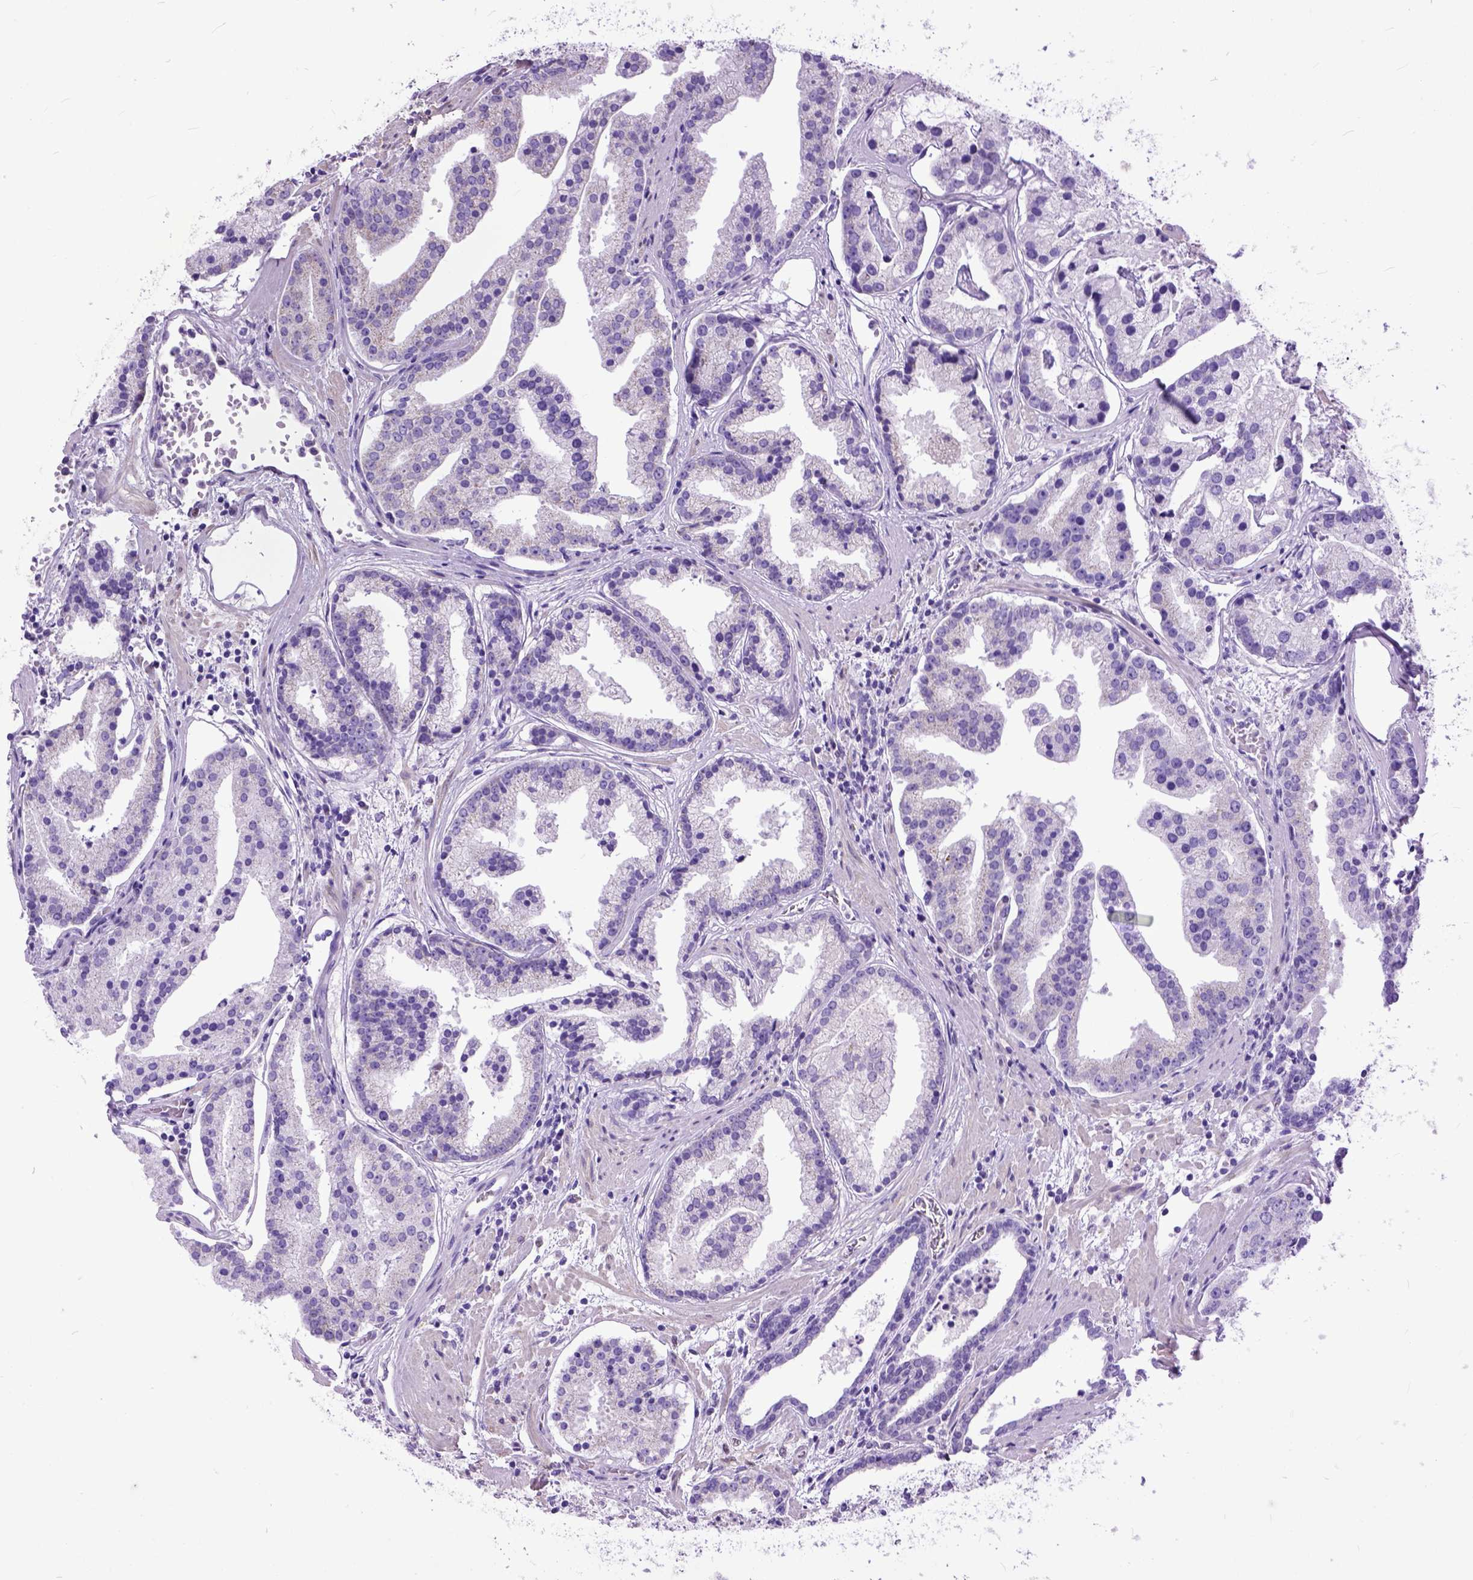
{"staining": {"intensity": "negative", "quantity": "none", "location": "none"}, "tissue": "prostate cancer", "cell_type": "Tumor cells", "image_type": "cancer", "snomed": [{"axis": "morphology", "description": "Adenocarcinoma, NOS"}, {"axis": "topography", "description": "Prostate and seminal vesicle, NOS"}, {"axis": "topography", "description": "Prostate"}], "caption": "High magnification brightfield microscopy of prostate adenocarcinoma stained with DAB (3,3'-diaminobenzidine) (brown) and counterstained with hematoxylin (blue): tumor cells show no significant staining.", "gene": "CRB1", "patient": {"sex": "male", "age": 44}}